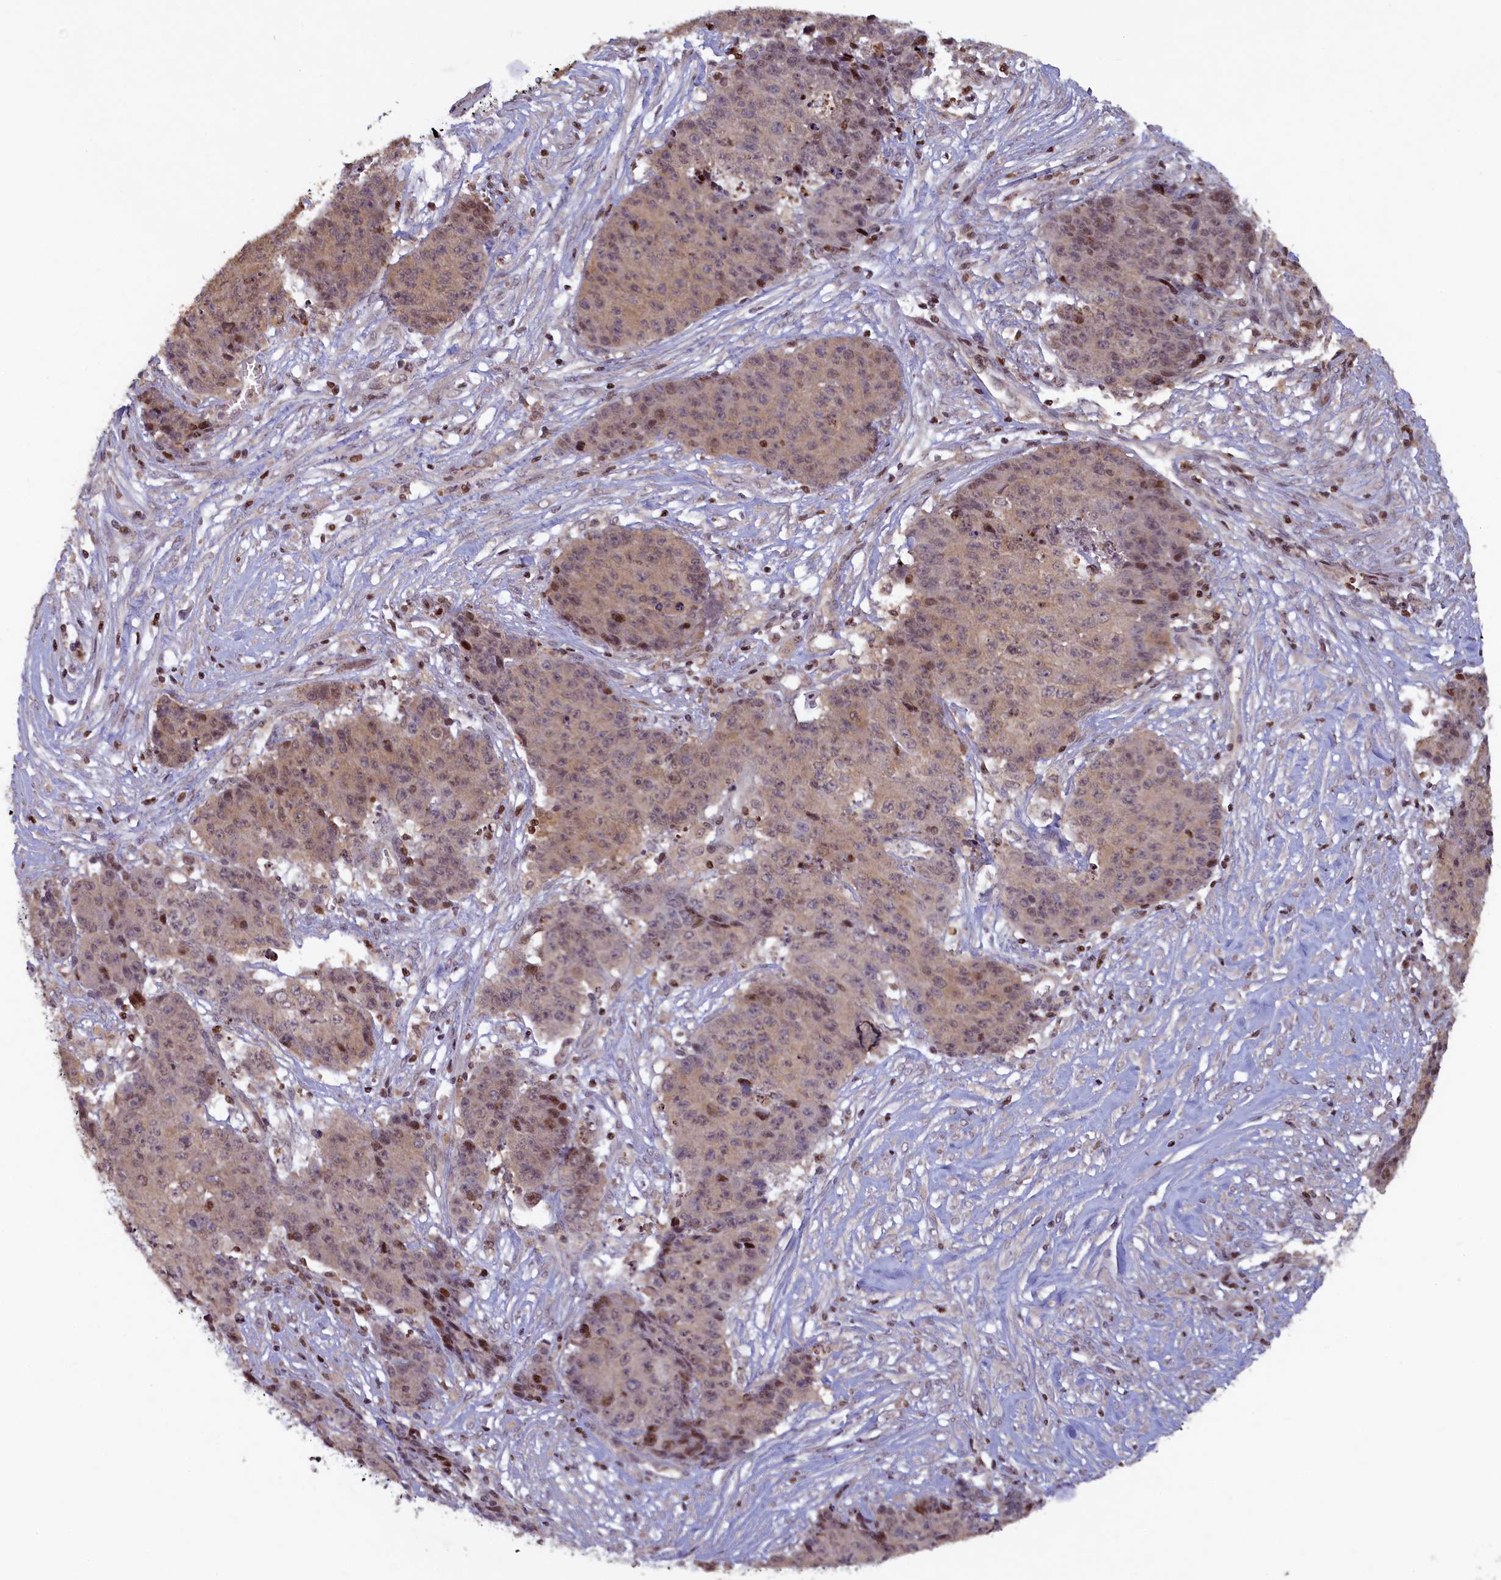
{"staining": {"intensity": "moderate", "quantity": "<25%", "location": "nuclear"}, "tissue": "ovarian cancer", "cell_type": "Tumor cells", "image_type": "cancer", "snomed": [{"axis": "morphology", "description": "Carcinoma, endometroid"}, {"axis": "topography", "description": "Ovary"}], "caption": "Immunohistochemical staining of human ovarian cancer (endometroid carcinoma) displays low levels of moderate nuclear protein staining in about <25% of tumor cells.", "gene": "NUBP1", "patient": {"sex": "female", "age": 42}}